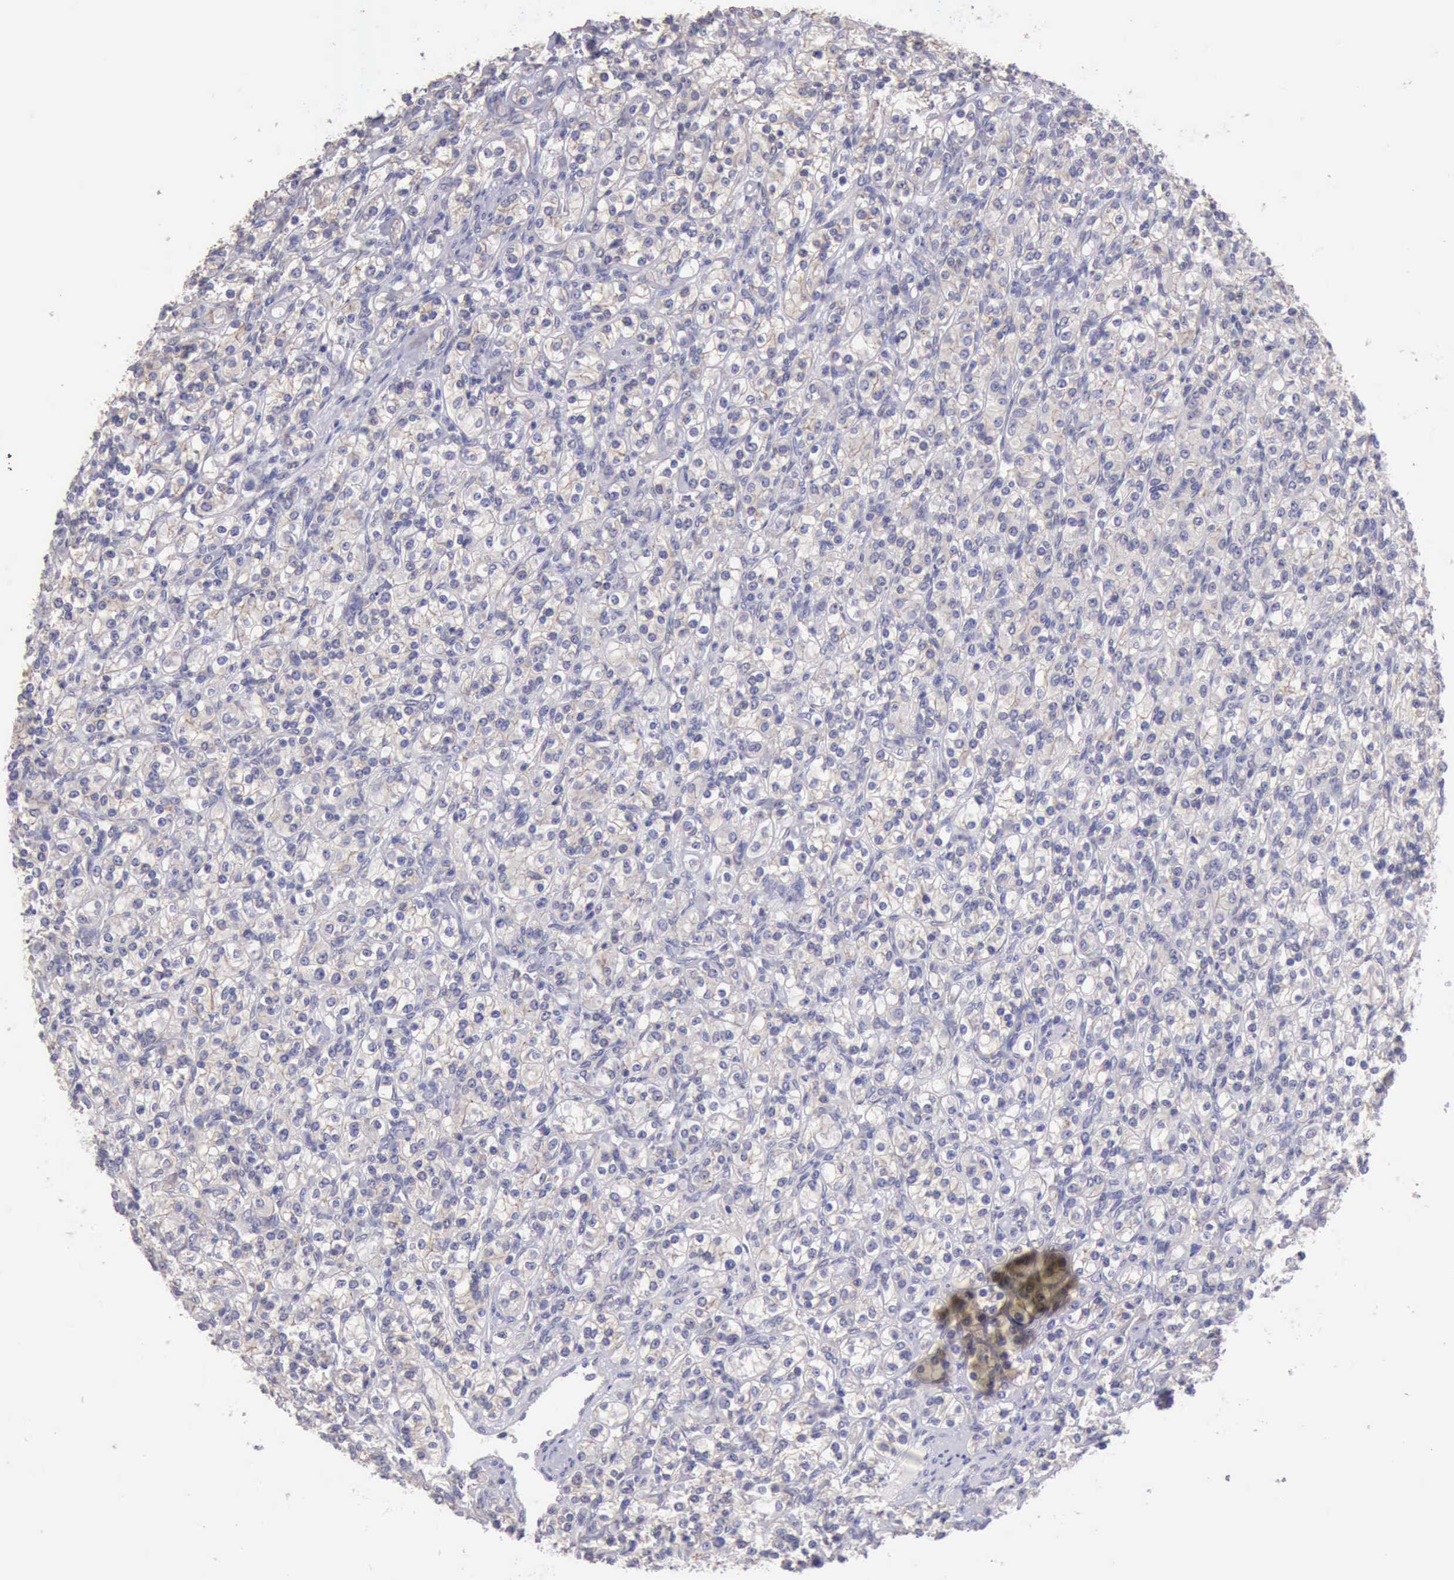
{"staining": {"intensity": "weak", "quantity": "<25%", "location": "cytoplasmic/membranous"}, "tissue": "renal cancer", "cell_type": "Tumor cells", "image_type": "cancer", "snomed": [{"axis": "morphology", "description": "Adenocarcinoma, NOS"}, {"axis": "topography", "description": "Kidney"}], "caption": "Human renal cancer (adenocarcinoma) stained for a protein using immunohistochemistry exhibits no expression in tumor cells.", "gene": "KCND1", "patient": {"sex": "male", "age": 77}}